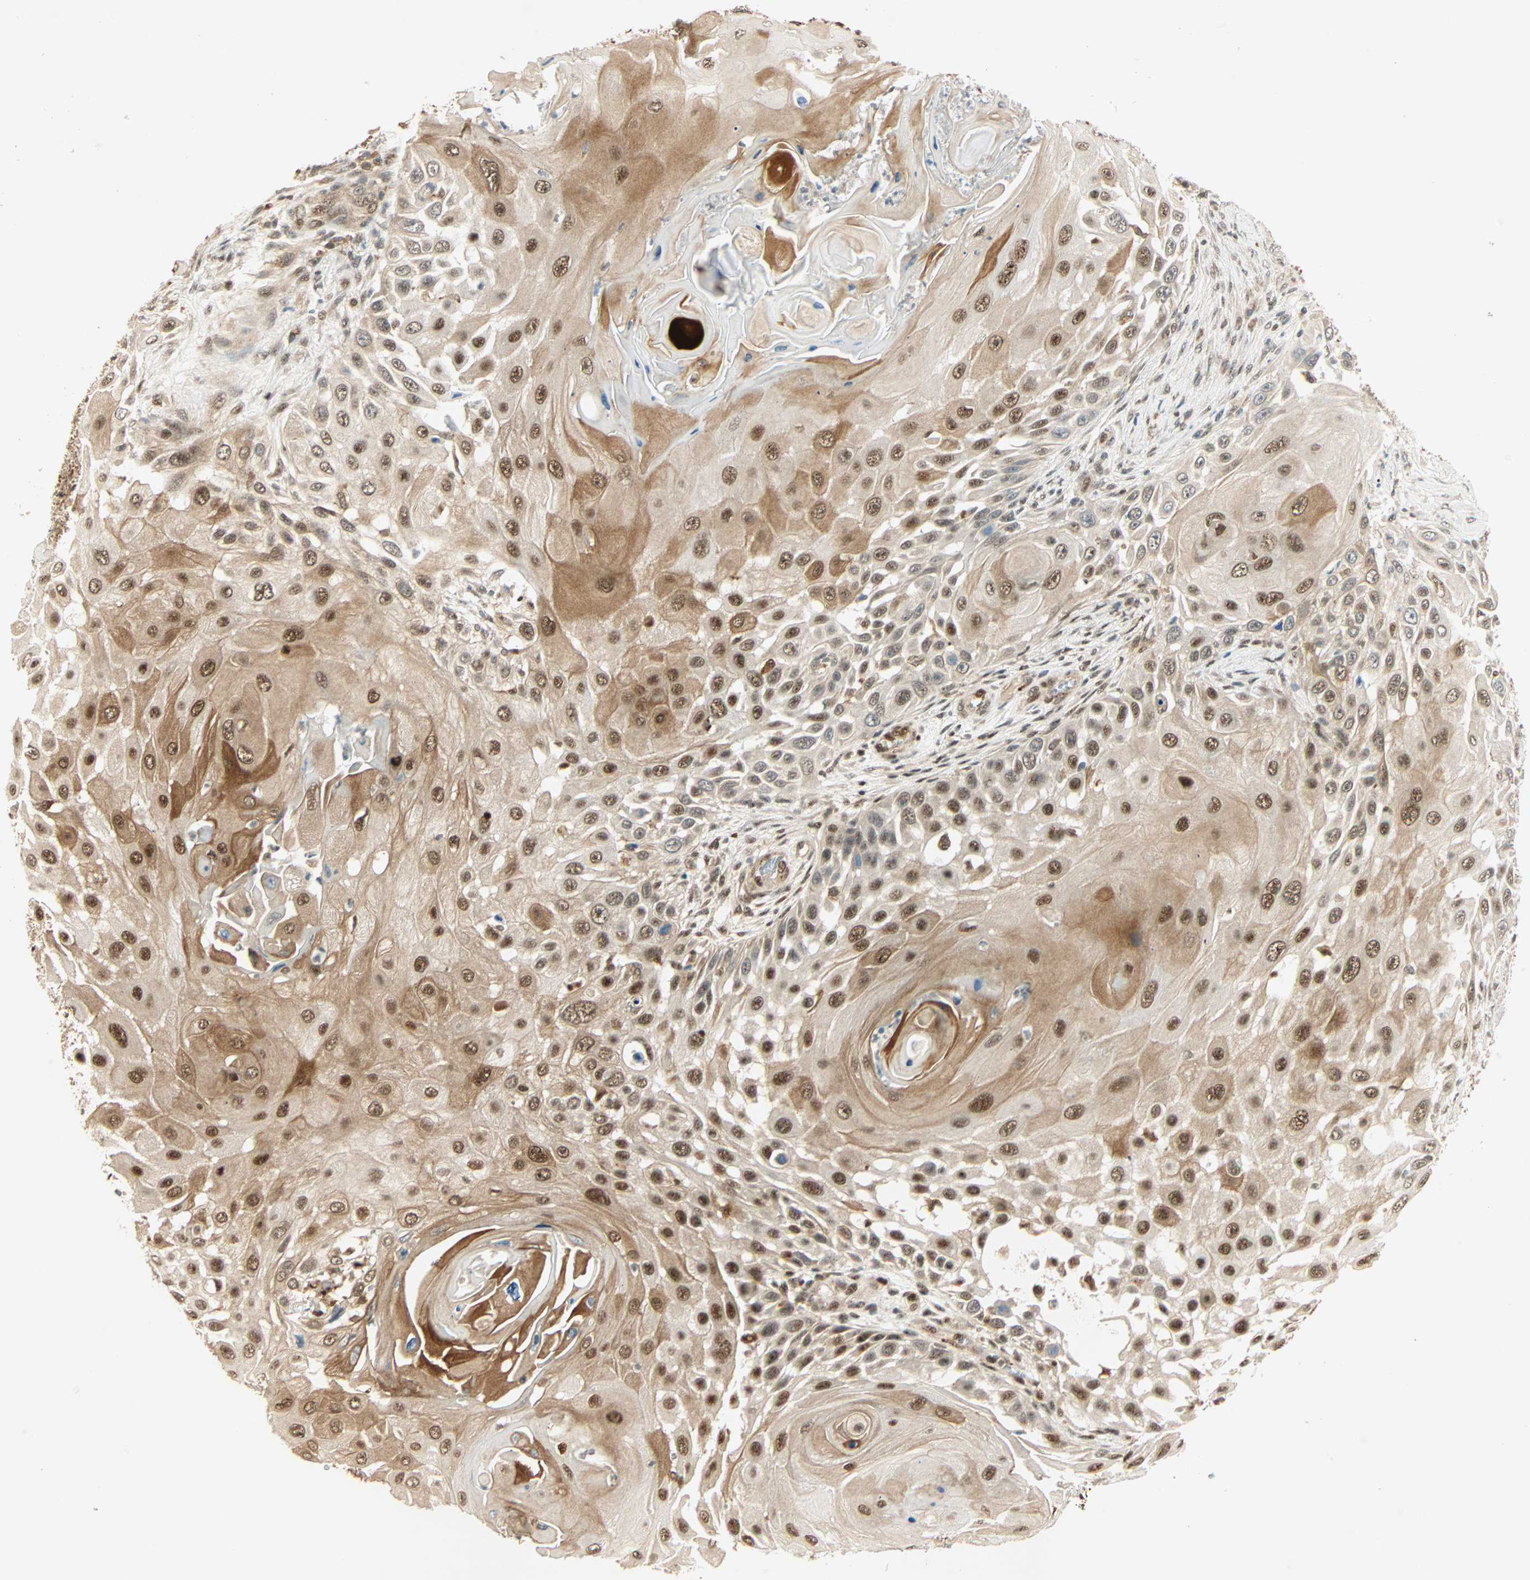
{"staining": {"intensity": "moderate", "quantity": ">75%", "location": "cytoplasmic/membranous,nuclear"}, "tissue": "skin cancer", "cell_type": "Tumor cells", "image_type": "cancer", "snomed": [{"axis": "morphology", "description": "Squamous cell carcinoma, NOS"}, {"axis": "topography", "description": "Skin"}], "caption": "High-power microscopy captured an immunohistochemistry histopathology image of skin squamous cell carcinoma, revealing moderate cytoplasmic/membranous and nuclear expression in approximately >75% of tumor cells.", "gene": "PNPLA6", "patient": {"sex": "female", "age": 44}}